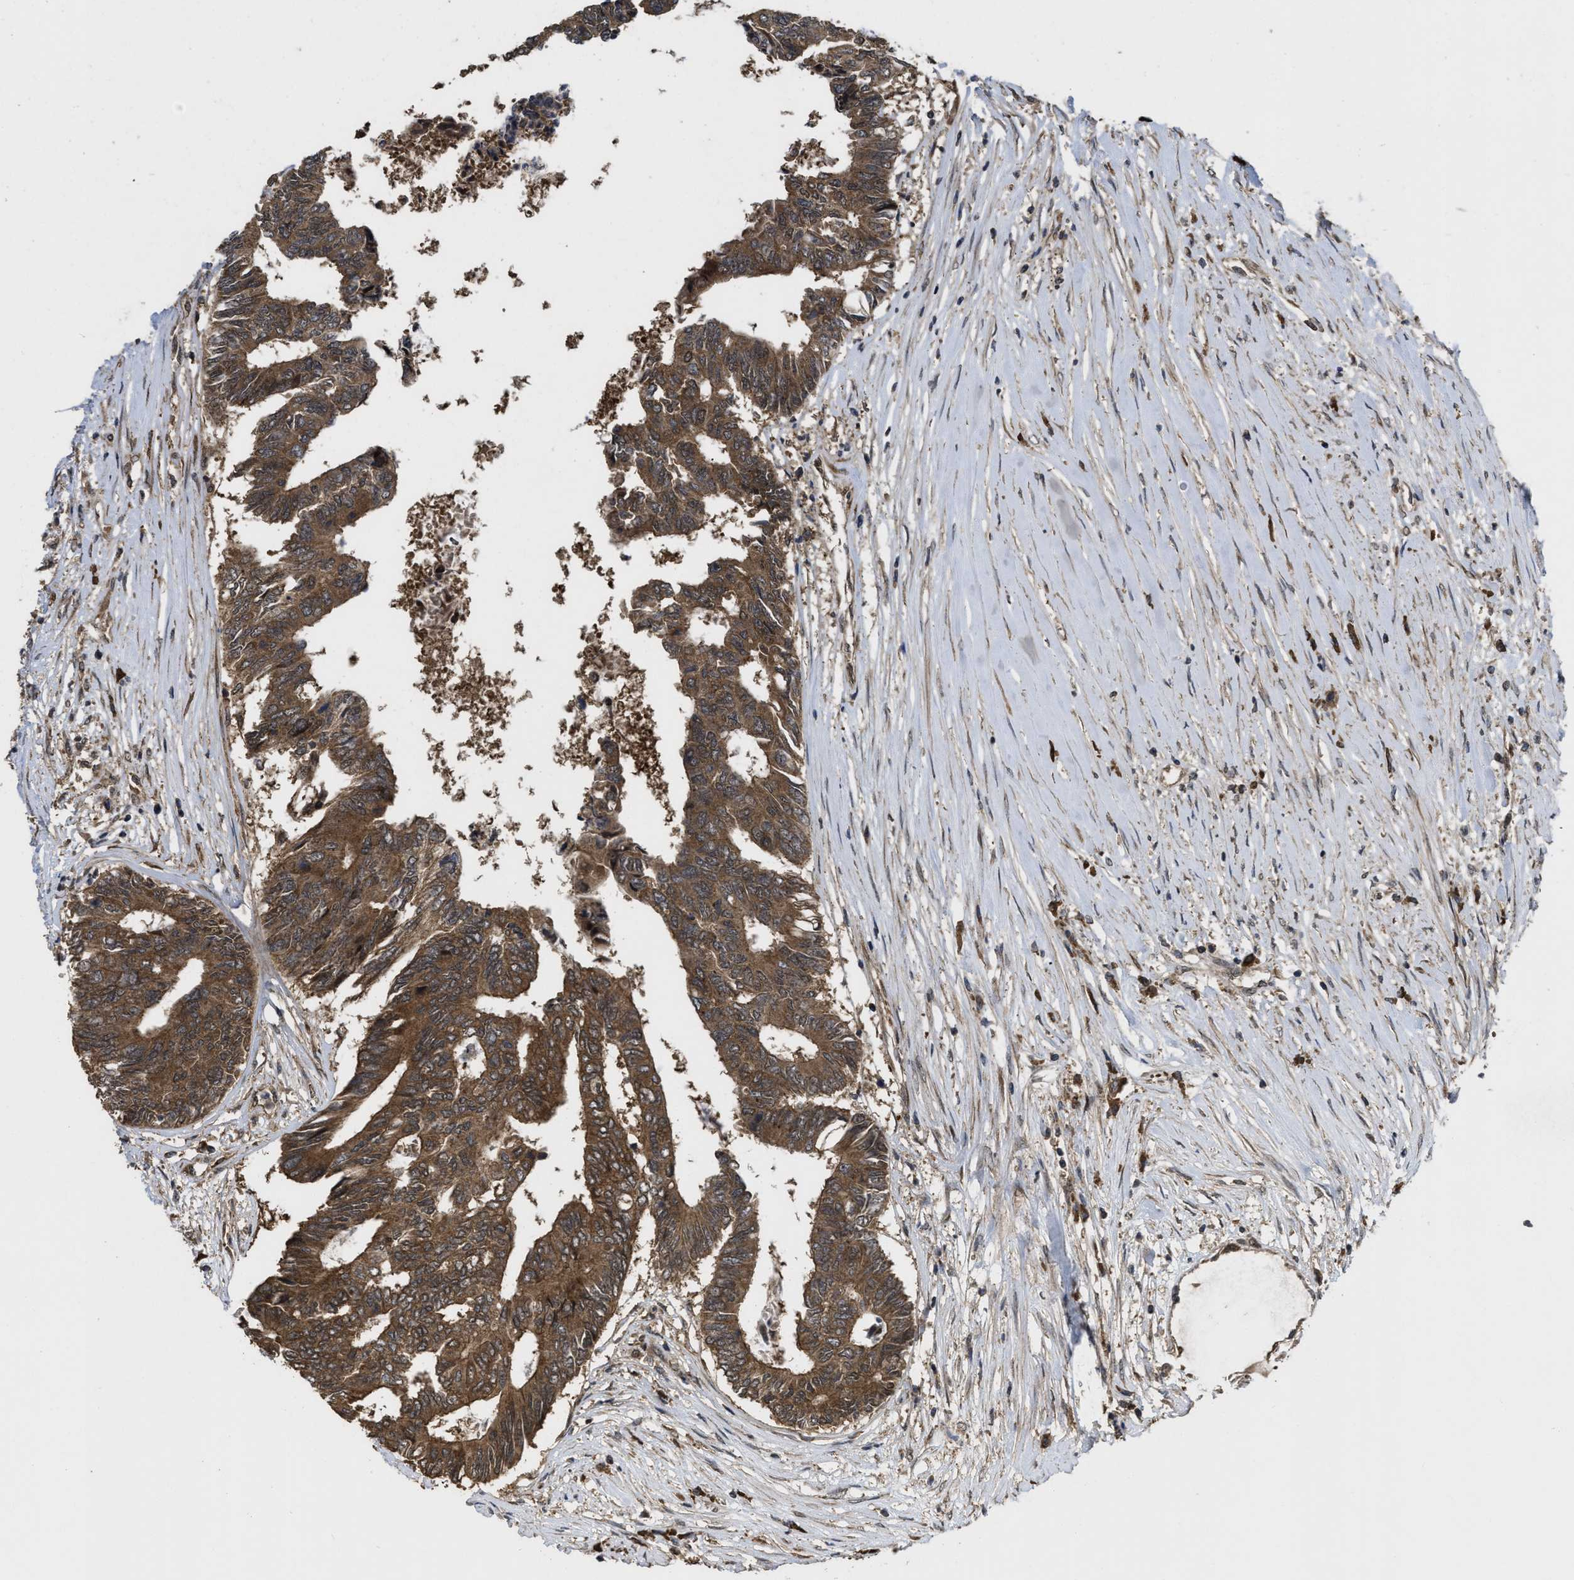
{"staining": {"intensity": "strong", "quantity": ">75%", "location": "cytoplasmic/membranous"}, "tissue": "colorectal cancer", "cell_type": "Tumor cells", "image_type": "cancer", "snomed": [{"axis": "morphology", "description": "Adenocarcinoma, NOS"}, {"axis": "topography", "description": "Rectum"}], "caption": "Colorectal cancer stained for a protein (brown) reveals strong cytoplasmic/membranous positive positivity in approximately >75% of tumor cells.", "gene": "FZD6", "patient": {"sex": "male", "age": 63}}